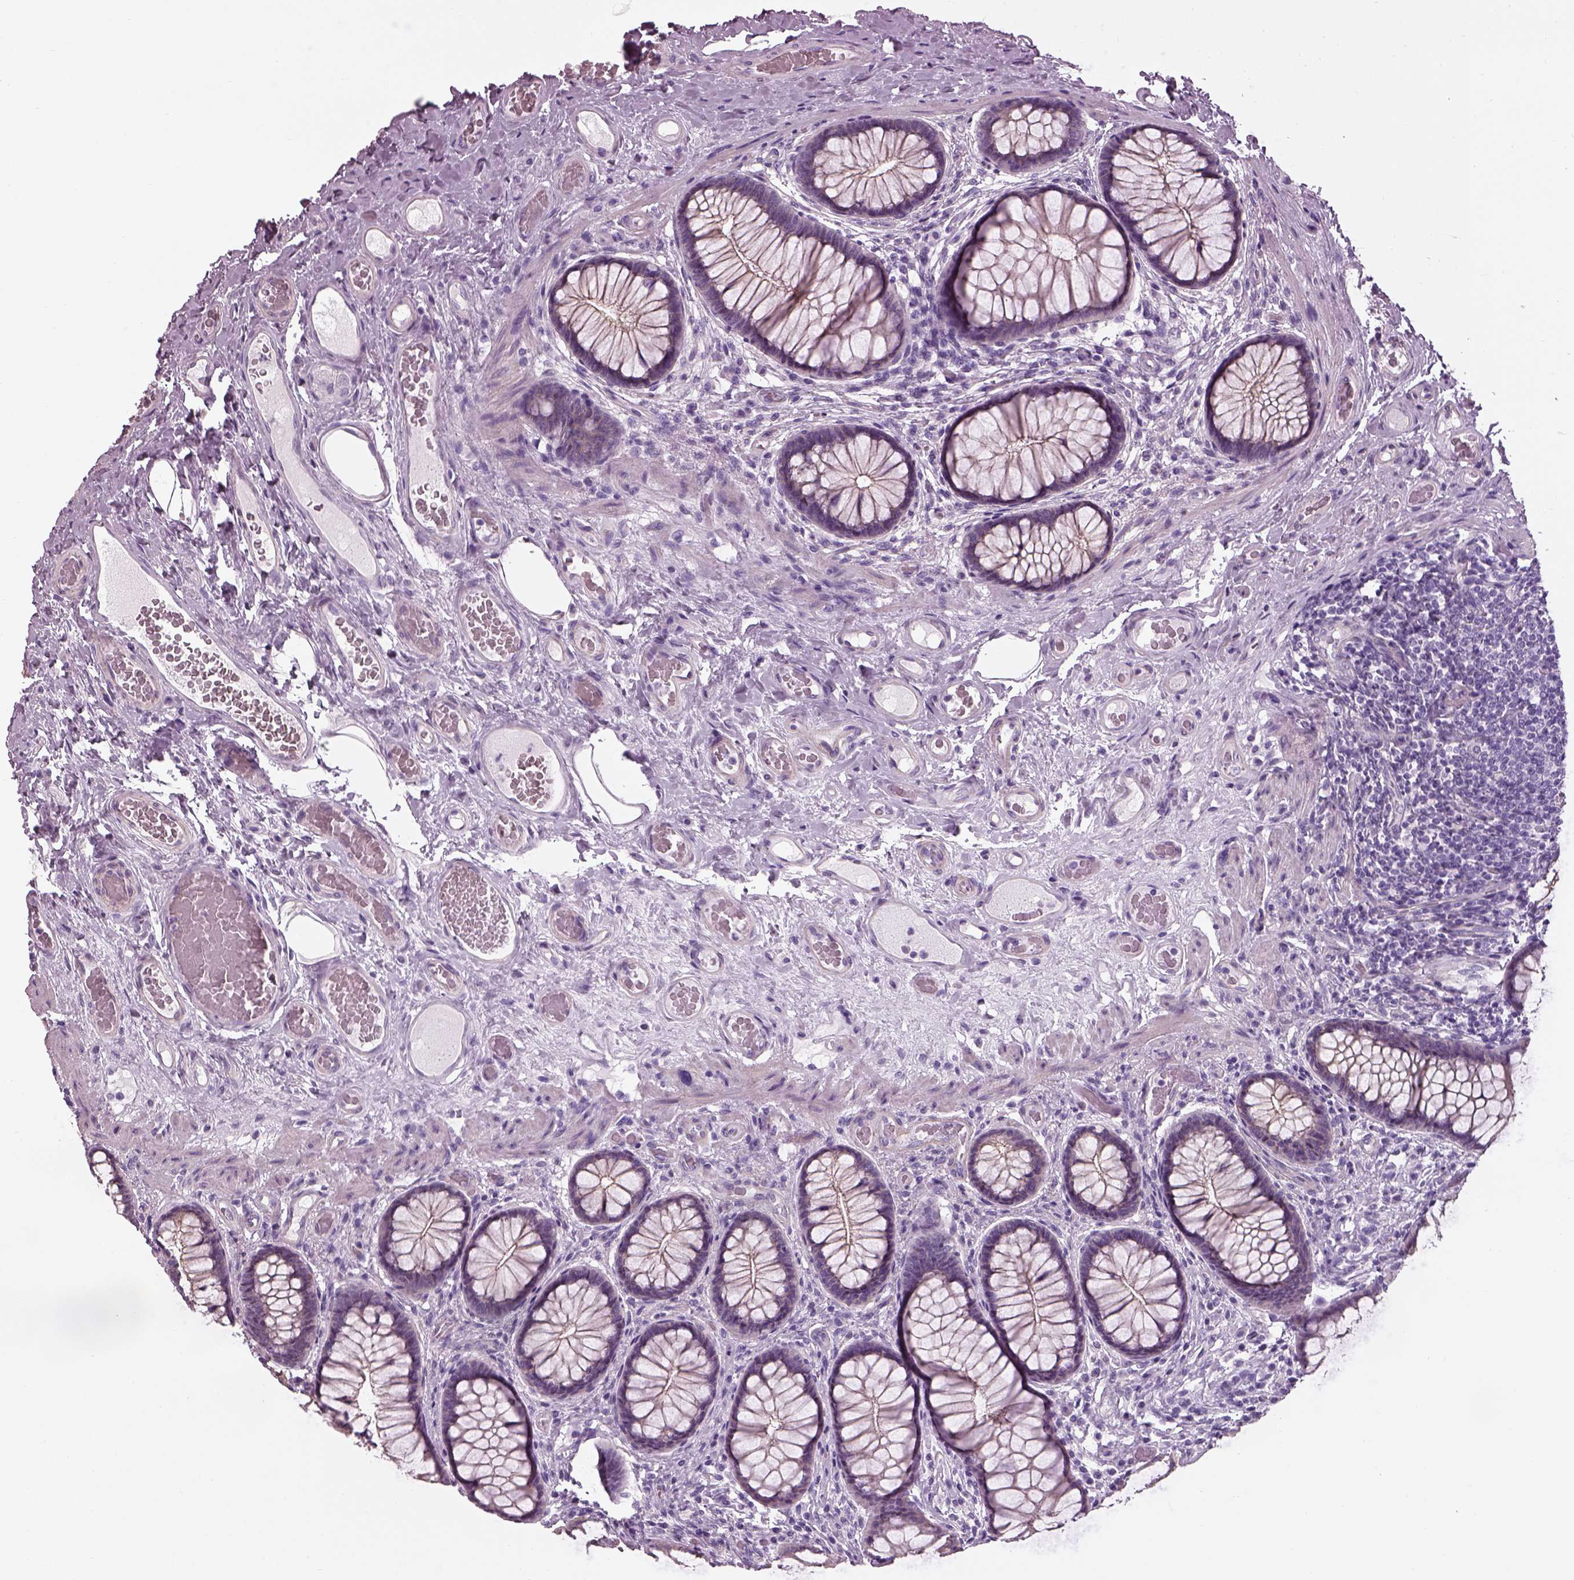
{"staining": {"intensity": "negative", "quantity": "none", "location": "none"}, "tissue": "colon", "cell_type": "Endothelial cells", "image_type": "normal", "snomed": [{"axis": "morphology", "description": "Normal tissue, NOS"}, {"axis": "topography", "description": "Colon"}], "caption": "High magnification brightfield microscopy of unremarkable colon stained with DAB (3,3'-diaminobenzidine) (brown) and counterstained with hematoxylin (blue): endothelial cells show no significant expression. (DAB immunohistochemistry (IHC), high magnification).", "gene": "BFSP1", "patient": {"sex": "female", "age": 65}}